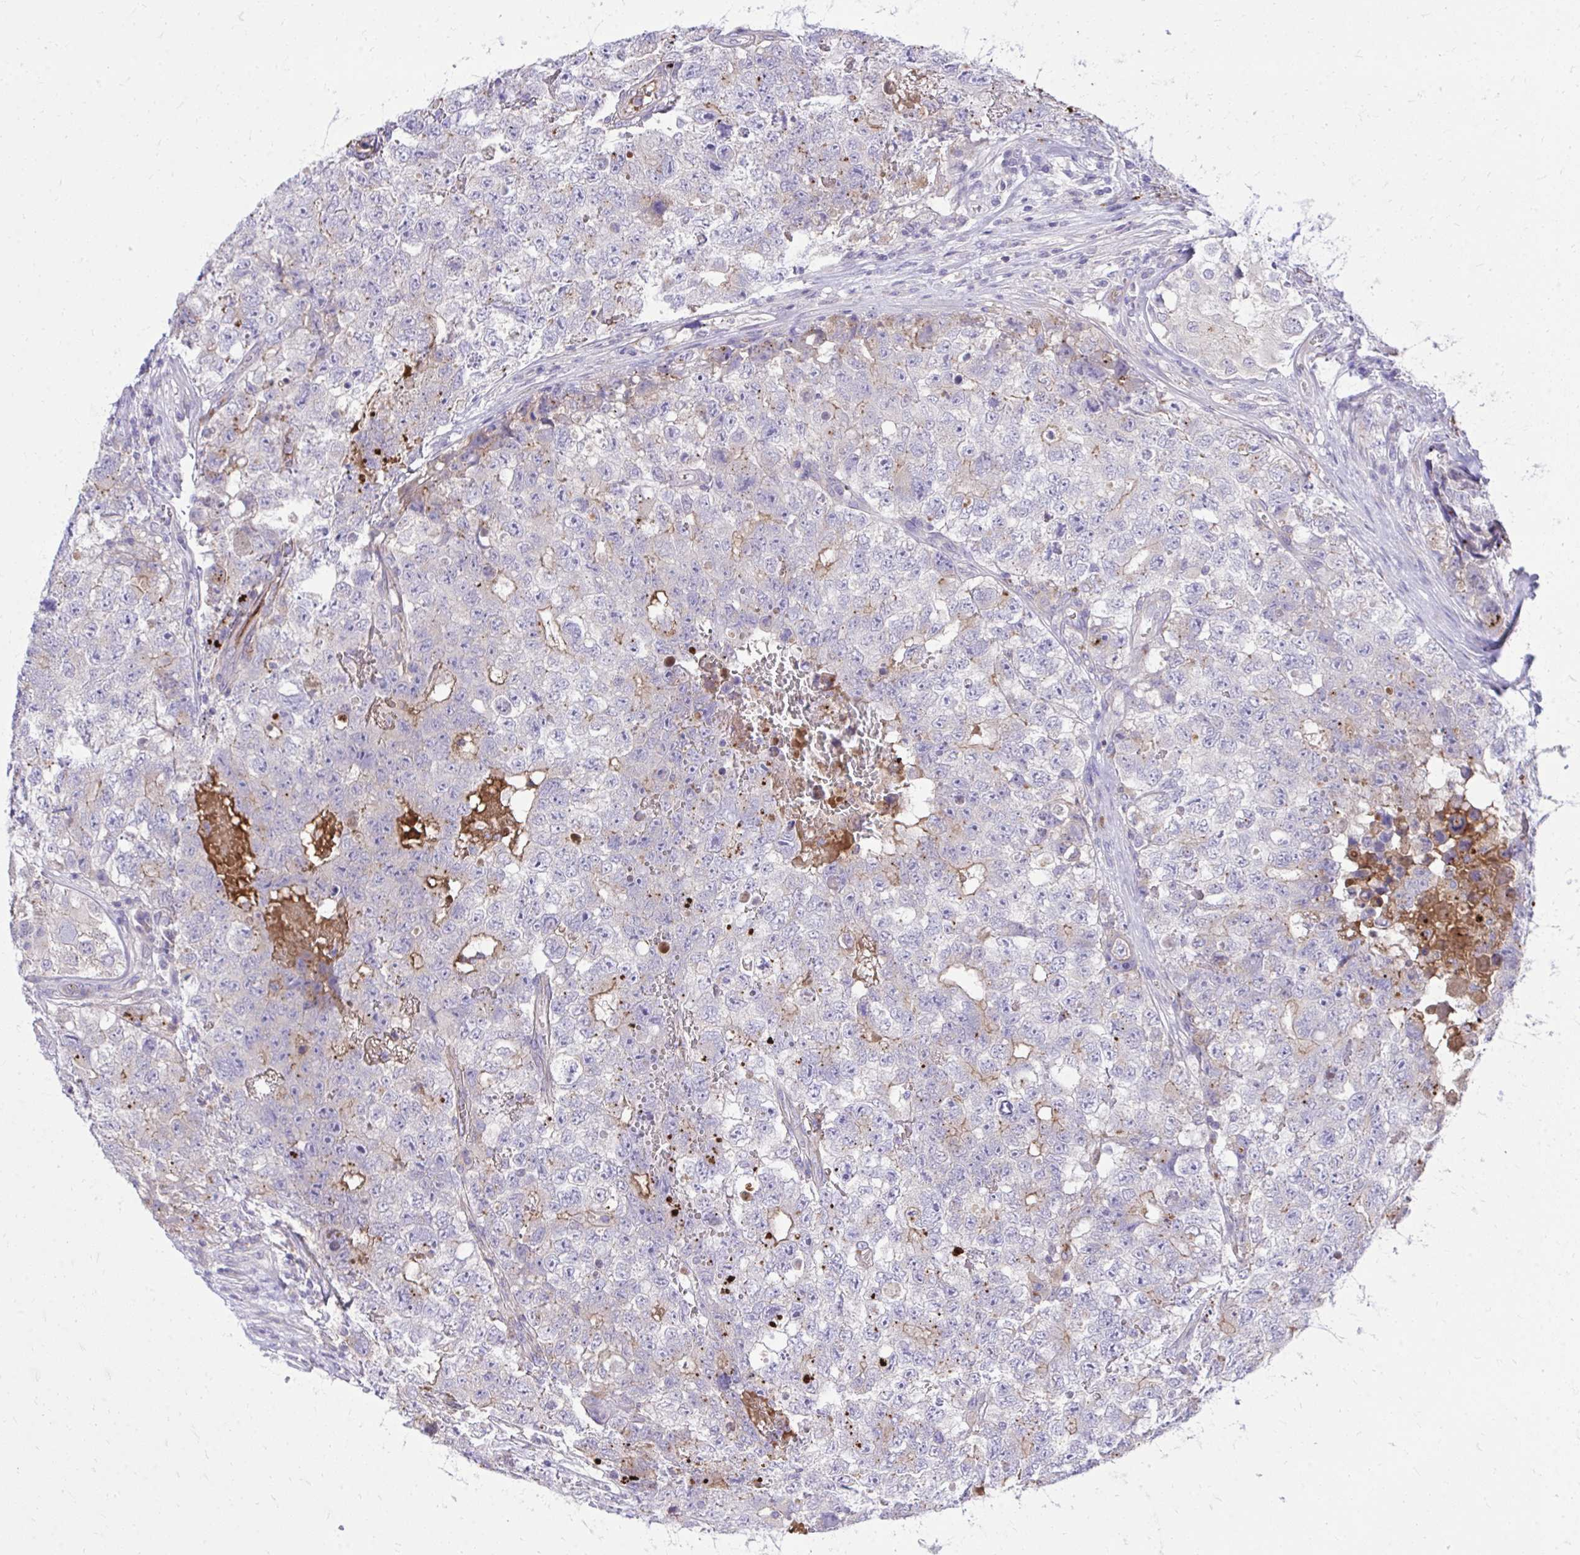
{"staining": {"intensity": "moderate", "quantity": "<25%", "location": "cytoplasmic/membranous"}, "tissue": "testis cancer", "cell_type": "Tumor cells", "image_type": "cancer", "snomed": [{"axis": "morphology", "description": "Carcinoma, Embryonal, NOS"}, {"axis": "topography", "description": "Testis"}], "caption": "Embryonal carcinoma (testis) stained for a protein demonstrates moderate cytoplasmic/membranous positivity in tumor cells.", "gene": "TP53I11", "patient": {"sex": "male", "age": 18}}